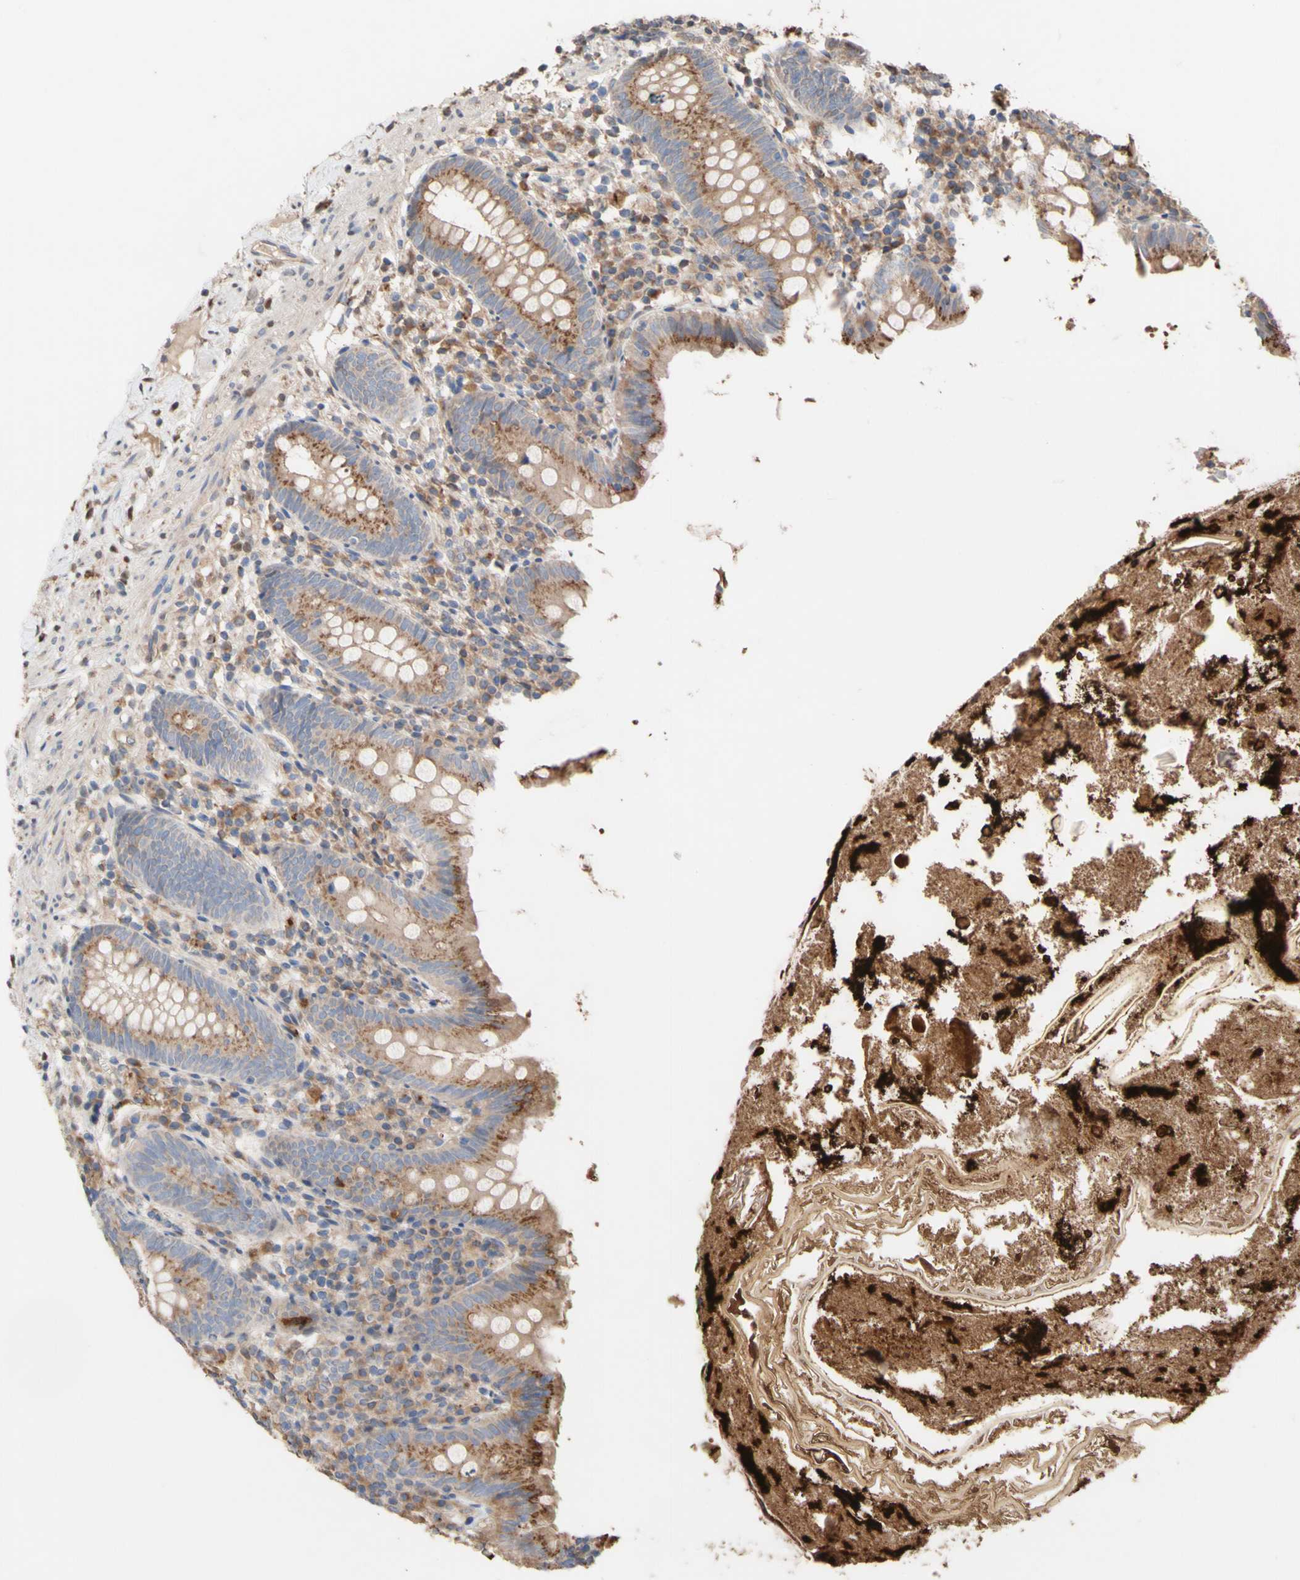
{"staining": {"intensity": "moderate", "quantity": ">75%", "location": "cytoplasmic/membranous"}, "tissue": "appendix", "cell_type": "Glandular cells", "image_type": "normal", "snomed": [{"axis": "morphology", "description": "Normal tissue, NOS"}, {"axis": "topography", "description": "Appendix"}], "caption": "IHC micrograph of unremarkable appendix stained for a protein (brown), which shows medium levels of moderate cytoplasmic/membranous staining in about >75% of glandular cells.", "gene": "NECTIN3", "patient": {"sex": "male", "age": 52}}